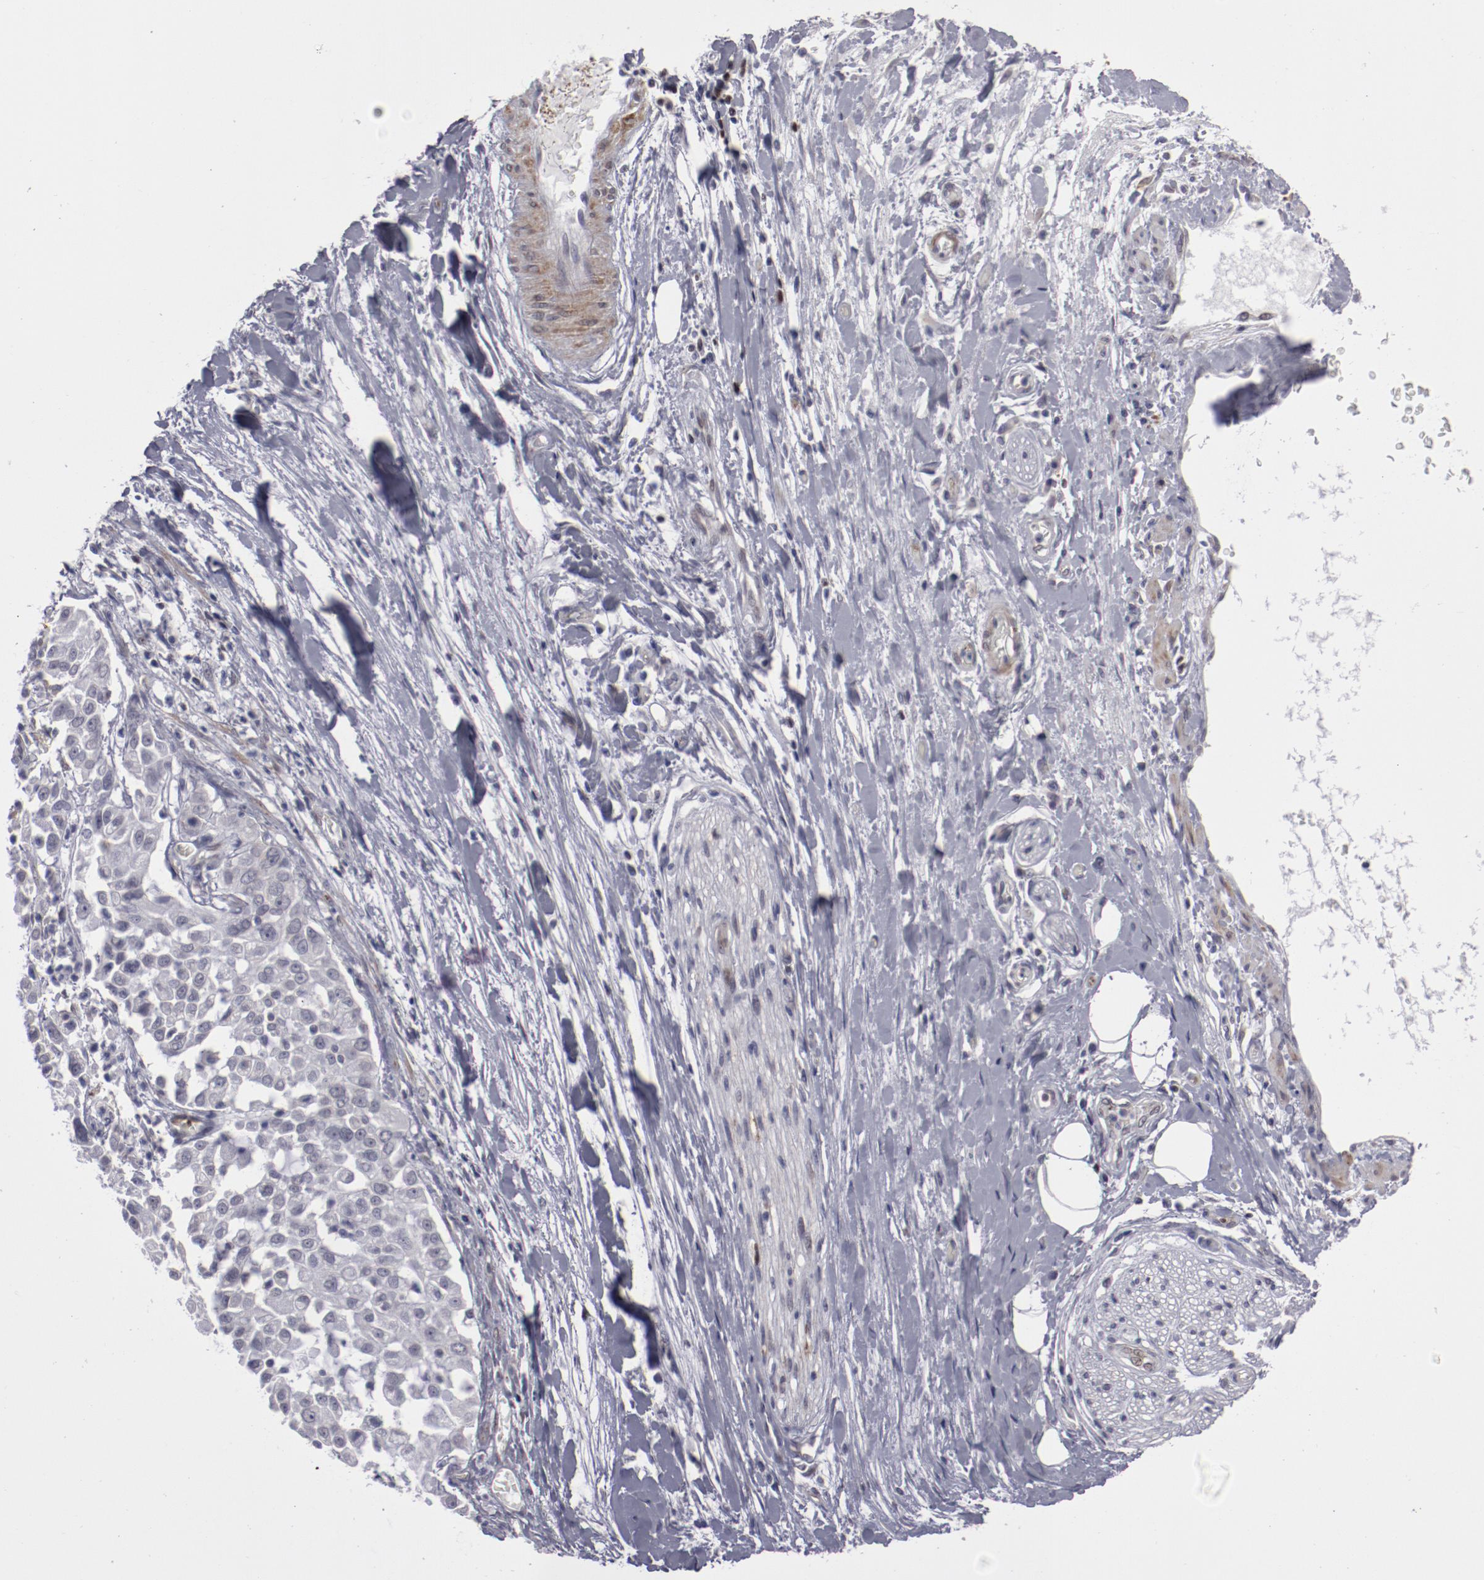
{"staining": {"intensity": "negative", "quantity": "none", "location": "none"}, "tissue": "pancreatic cancer", "cell_type": "Tumor cells", "image_type": "cancer", "snomed": [{"axis": "morphology", "description": "Adenocarcinoma, NOS"}, {"axis": "topography", "description": "Pancreas"}], "caption": "Immunohistochemistry (IHC) micrograph of neoplastic tissue: human pancreatic adenocarcinoma stained with DAB (3,3'-diaminobenzidine) demonstrates no significant protein staining in tumor cells.", "gene": "LEF1", "patient": {"sex": "female", "age": 52}}